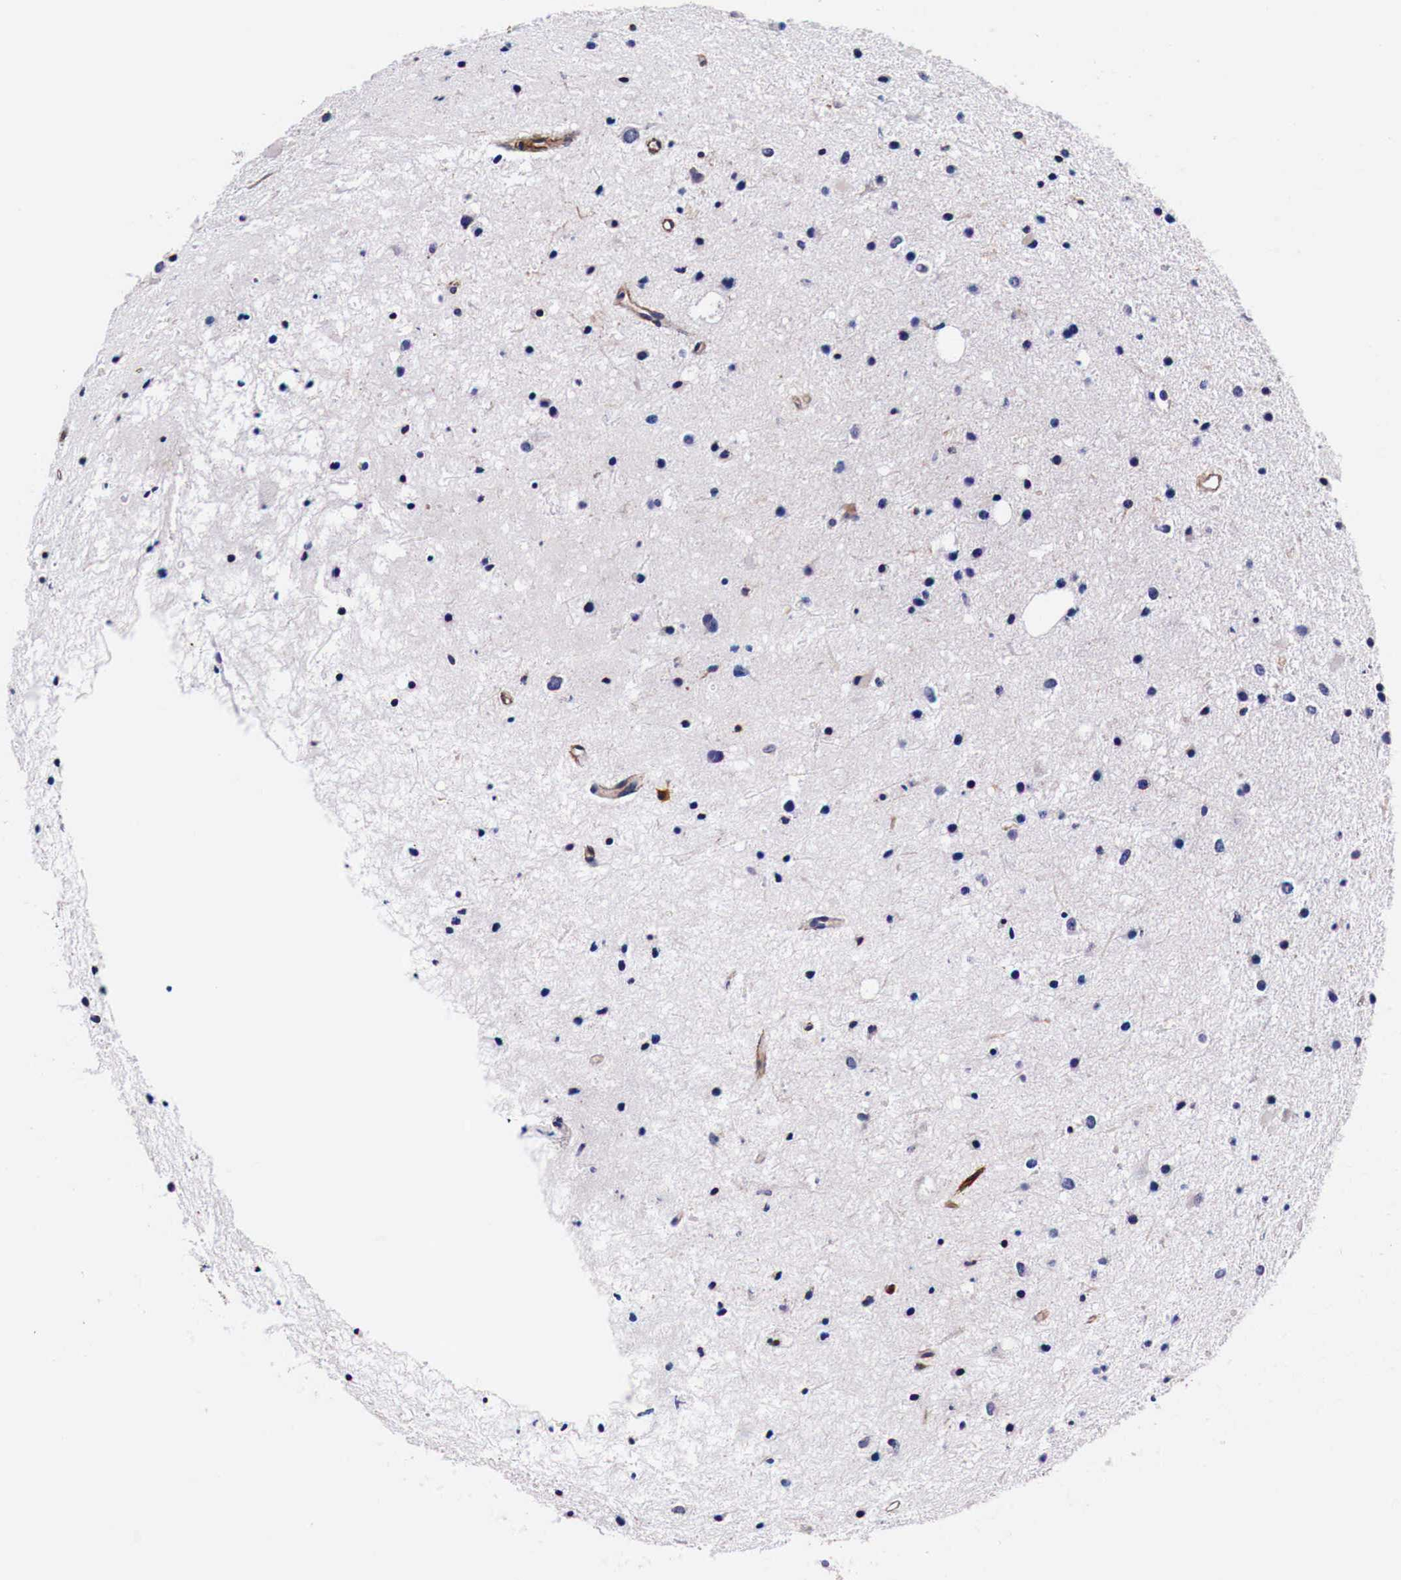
{"staining": {"intensity": "negative", "quantity": "none", "location": "none"}, "tissue": "glioma", "cell_type": "Tumor cells", "image_type": "cancer", "snomed": [{"axis": "morphology", "description": "Glioma, malignant, Low grade"}, {"axis": "topography", "description": "Brain"}], "caption": "This histopathology image is of glioma stained with immunohistochemistry to label a protein in brown with the nuclei are counter-stained blue. There is no staining in tumor cells.", "gene": "HSPB1", "patient": {"sex": "female", "age": 46}}